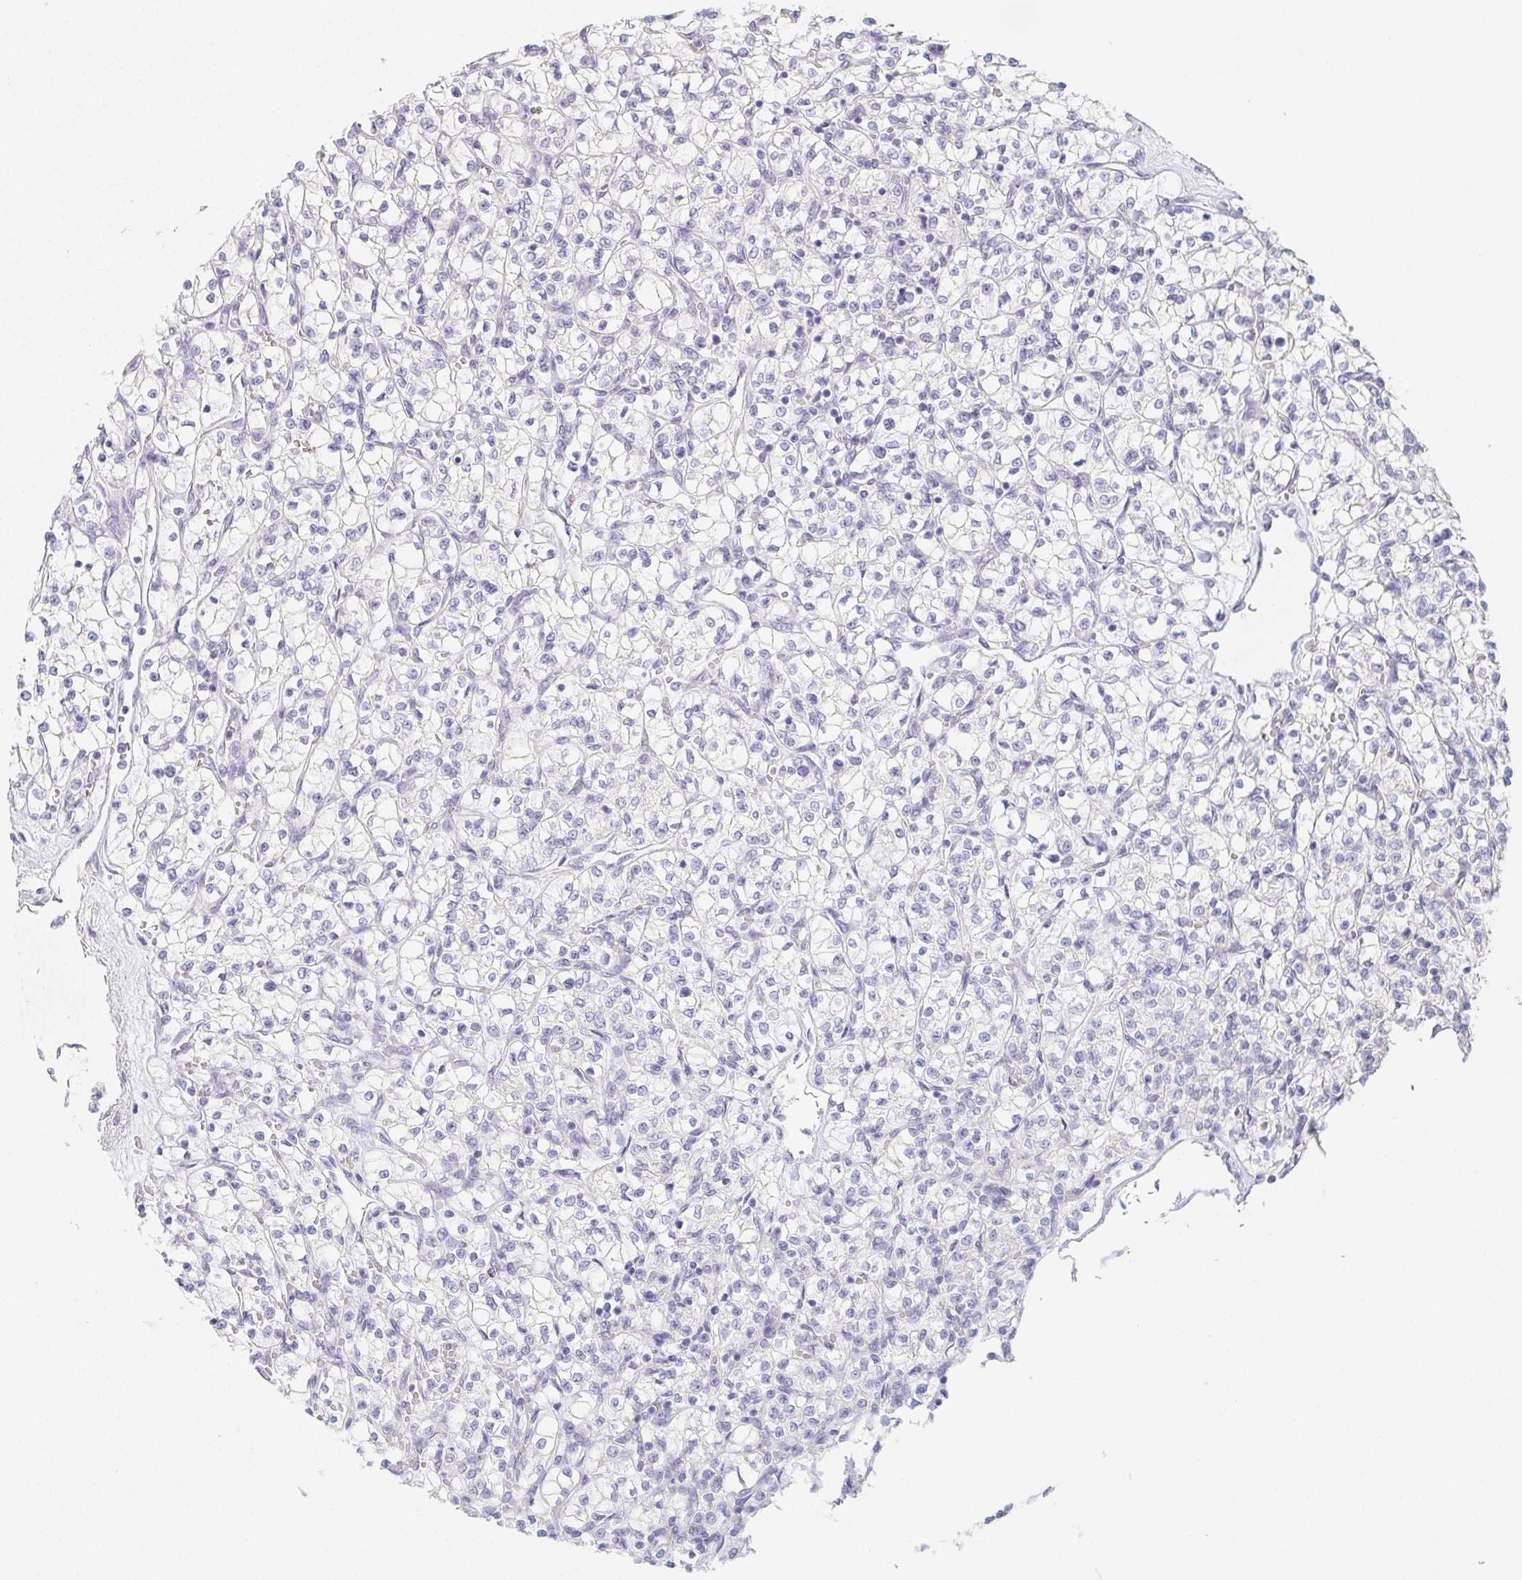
{"staining": {"intensity": "negative", "quantity": "none", "location": "none"}, "tissue": "renal cancer", "cell_type": "Tumor cells", "image_type": "cancer", "snomed": [{"axis": "morphology", "description": "Adenocarcinoma, NOS"}, {"axis": "topography", "description": "Kidney"}], "caption": "High power microscopy micrograph of an immunohistochemistry micrograph of renal adenocarcinoma, revealing no significant expression in tumor cells. (DAB (3,3'-diaminobenzidine) IHC visualized using brightfield microscopy, high magnification).", "gene": "GLIPR1L1", "patient": {"sex": "female", "age": 64}}